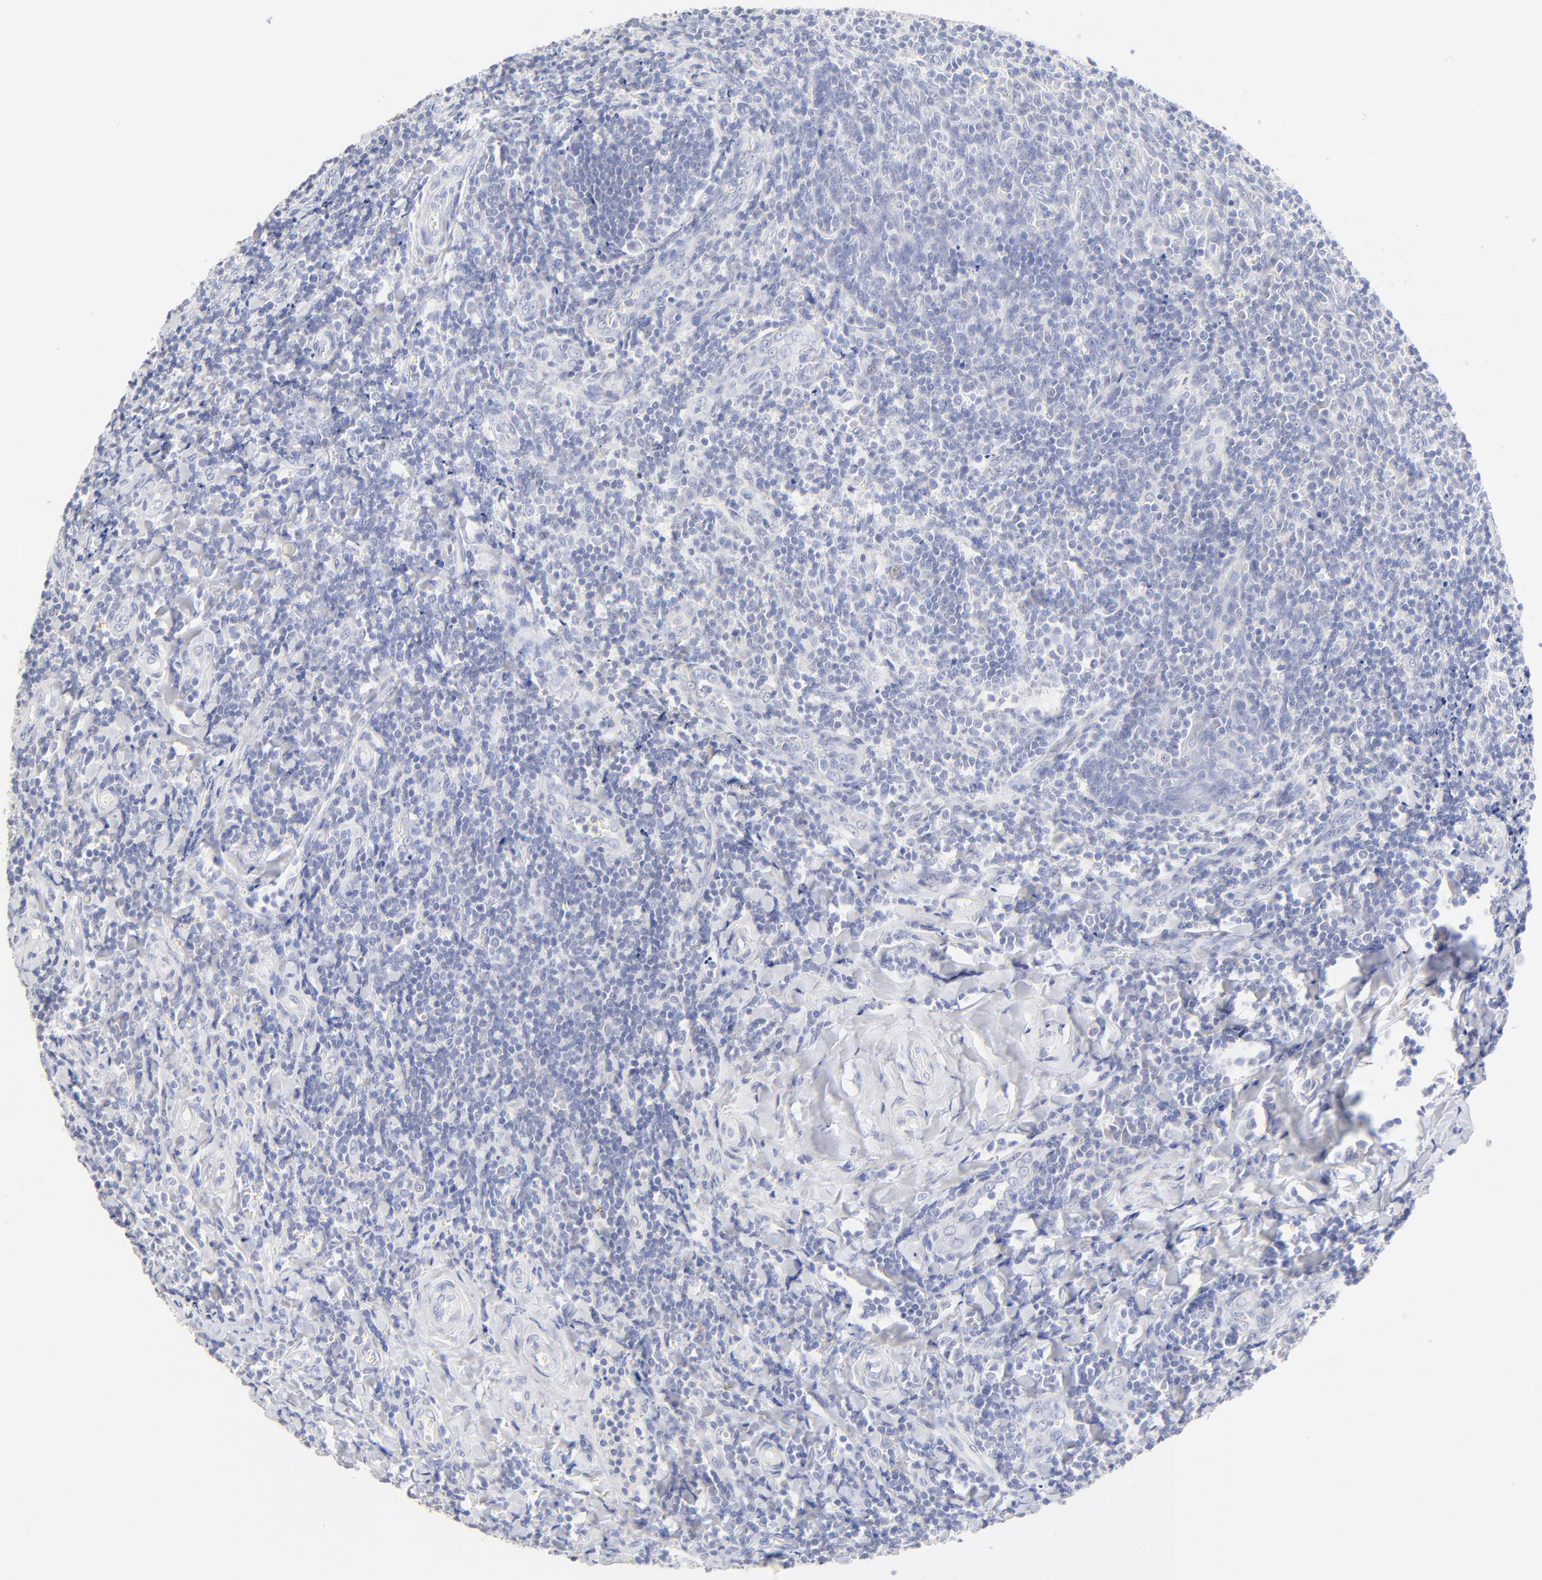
{"staining": {"intensity": "negative", "quantity": "none", "location": "none"}, "tissue": "tonsil", "cell_type": "Germinal center cells", "image_type": "normal", "snomed": [{"axis": "morphology", "description": "Normal tissue, NOS"}, {"axis": "topography", "description": "Tonsil"}], "caption": "Tonsil stained for a protein using IHC demonstrates no expression germinal center cells.", "gene": "SULT4A1", "patient": {"sex": "male", "age": 20}}